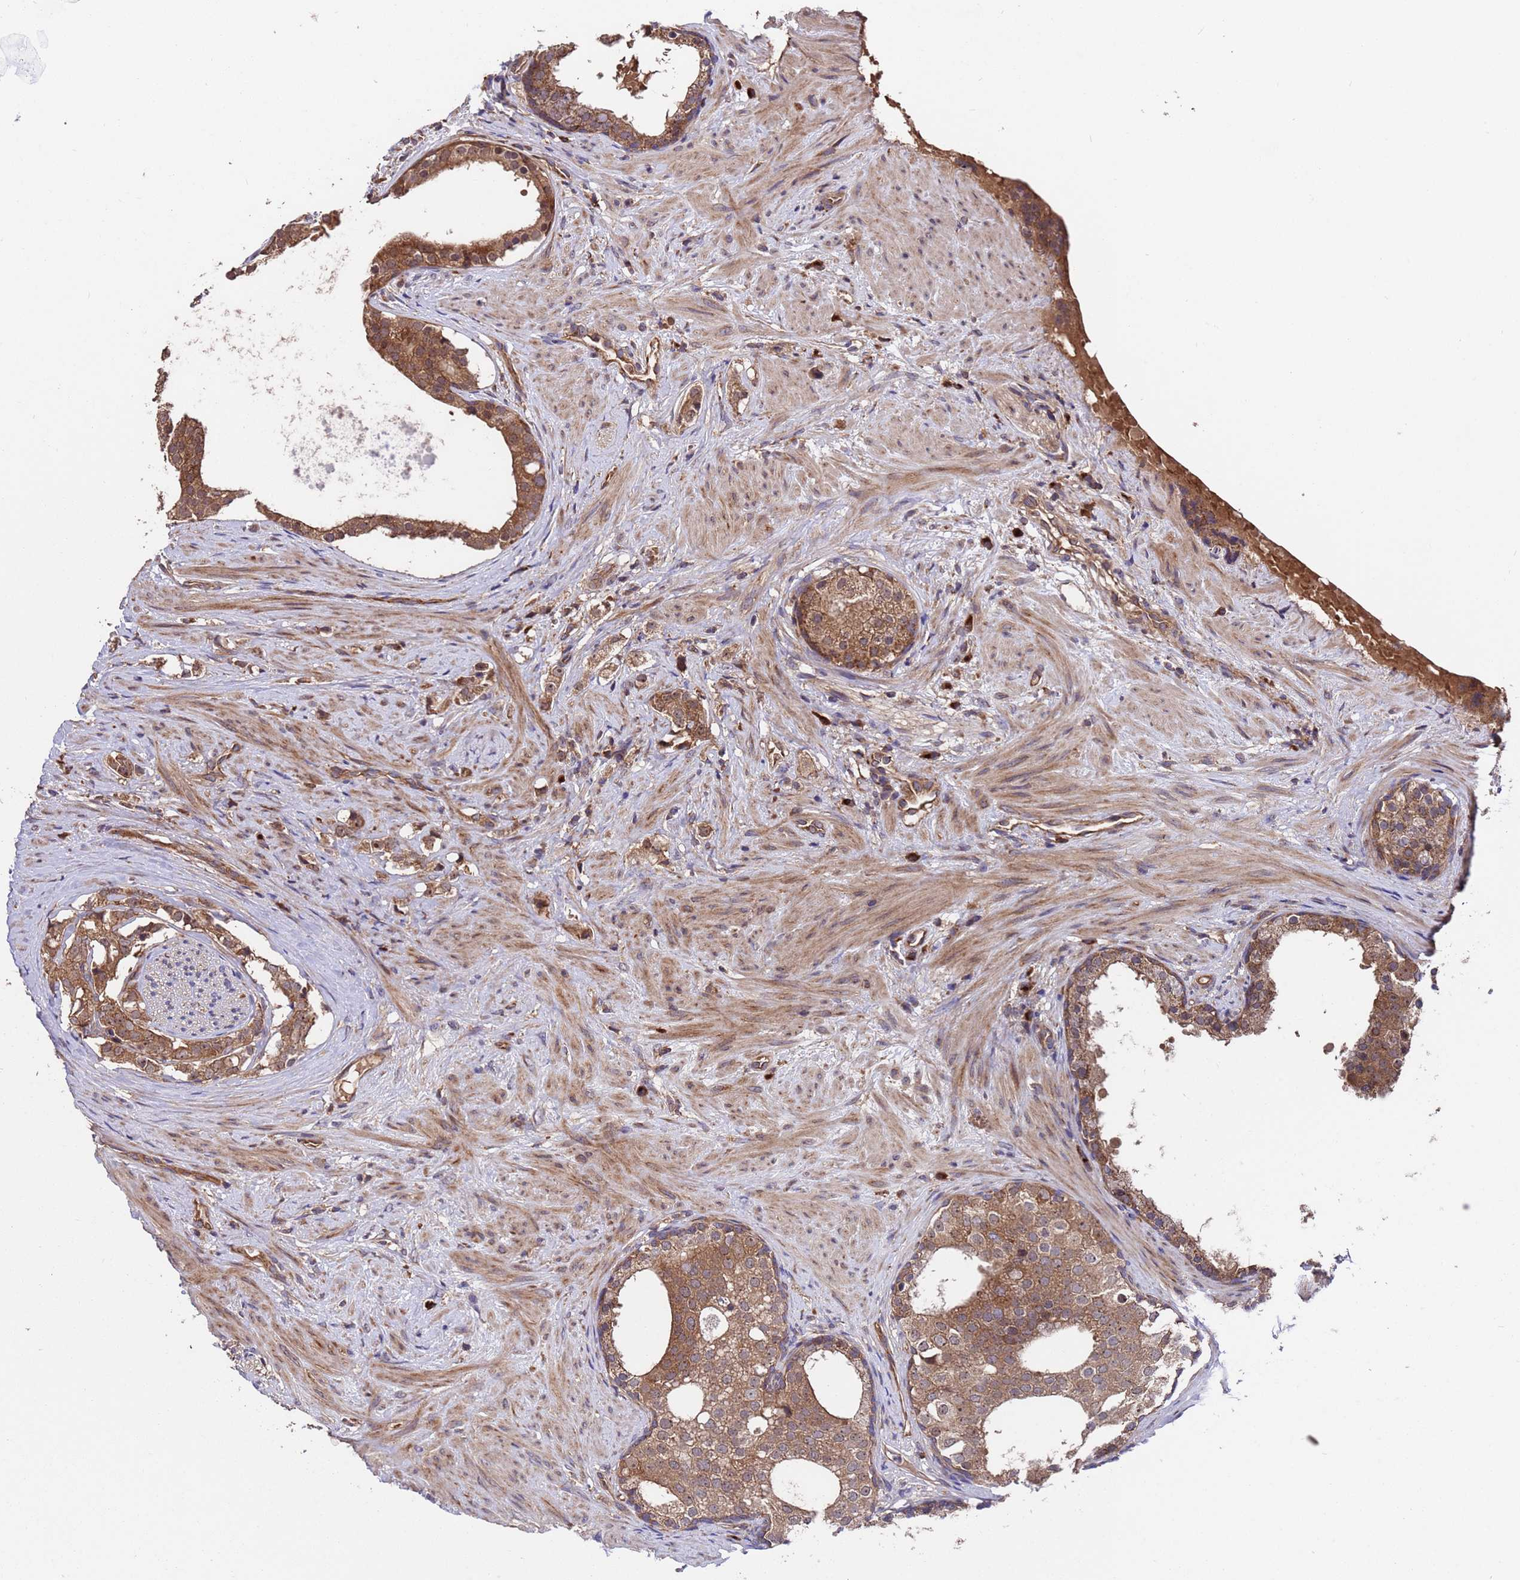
{"staining": {"intensity": "moderate", "quantity": ">75%", "location": "cytoplasmic/membranous,nuclear"}, "tissue": "prostate cancer", "cell_type": "Tumor cells", "image_type": "cancer", "snomed": [{"axis": "morphology", "description": "Adenocarcinoma, High grade"}, {"axis": "topography", "description": "Prostate"}], "caption": "The immunohistochemical stain labels moderate cytoplasmic/membranous and nuclear expression in tumor cells of prostate high-grade adenocarcinoma tissue.", "gene": "TSR3", "patient": {"sex": "male", "age": 49}}